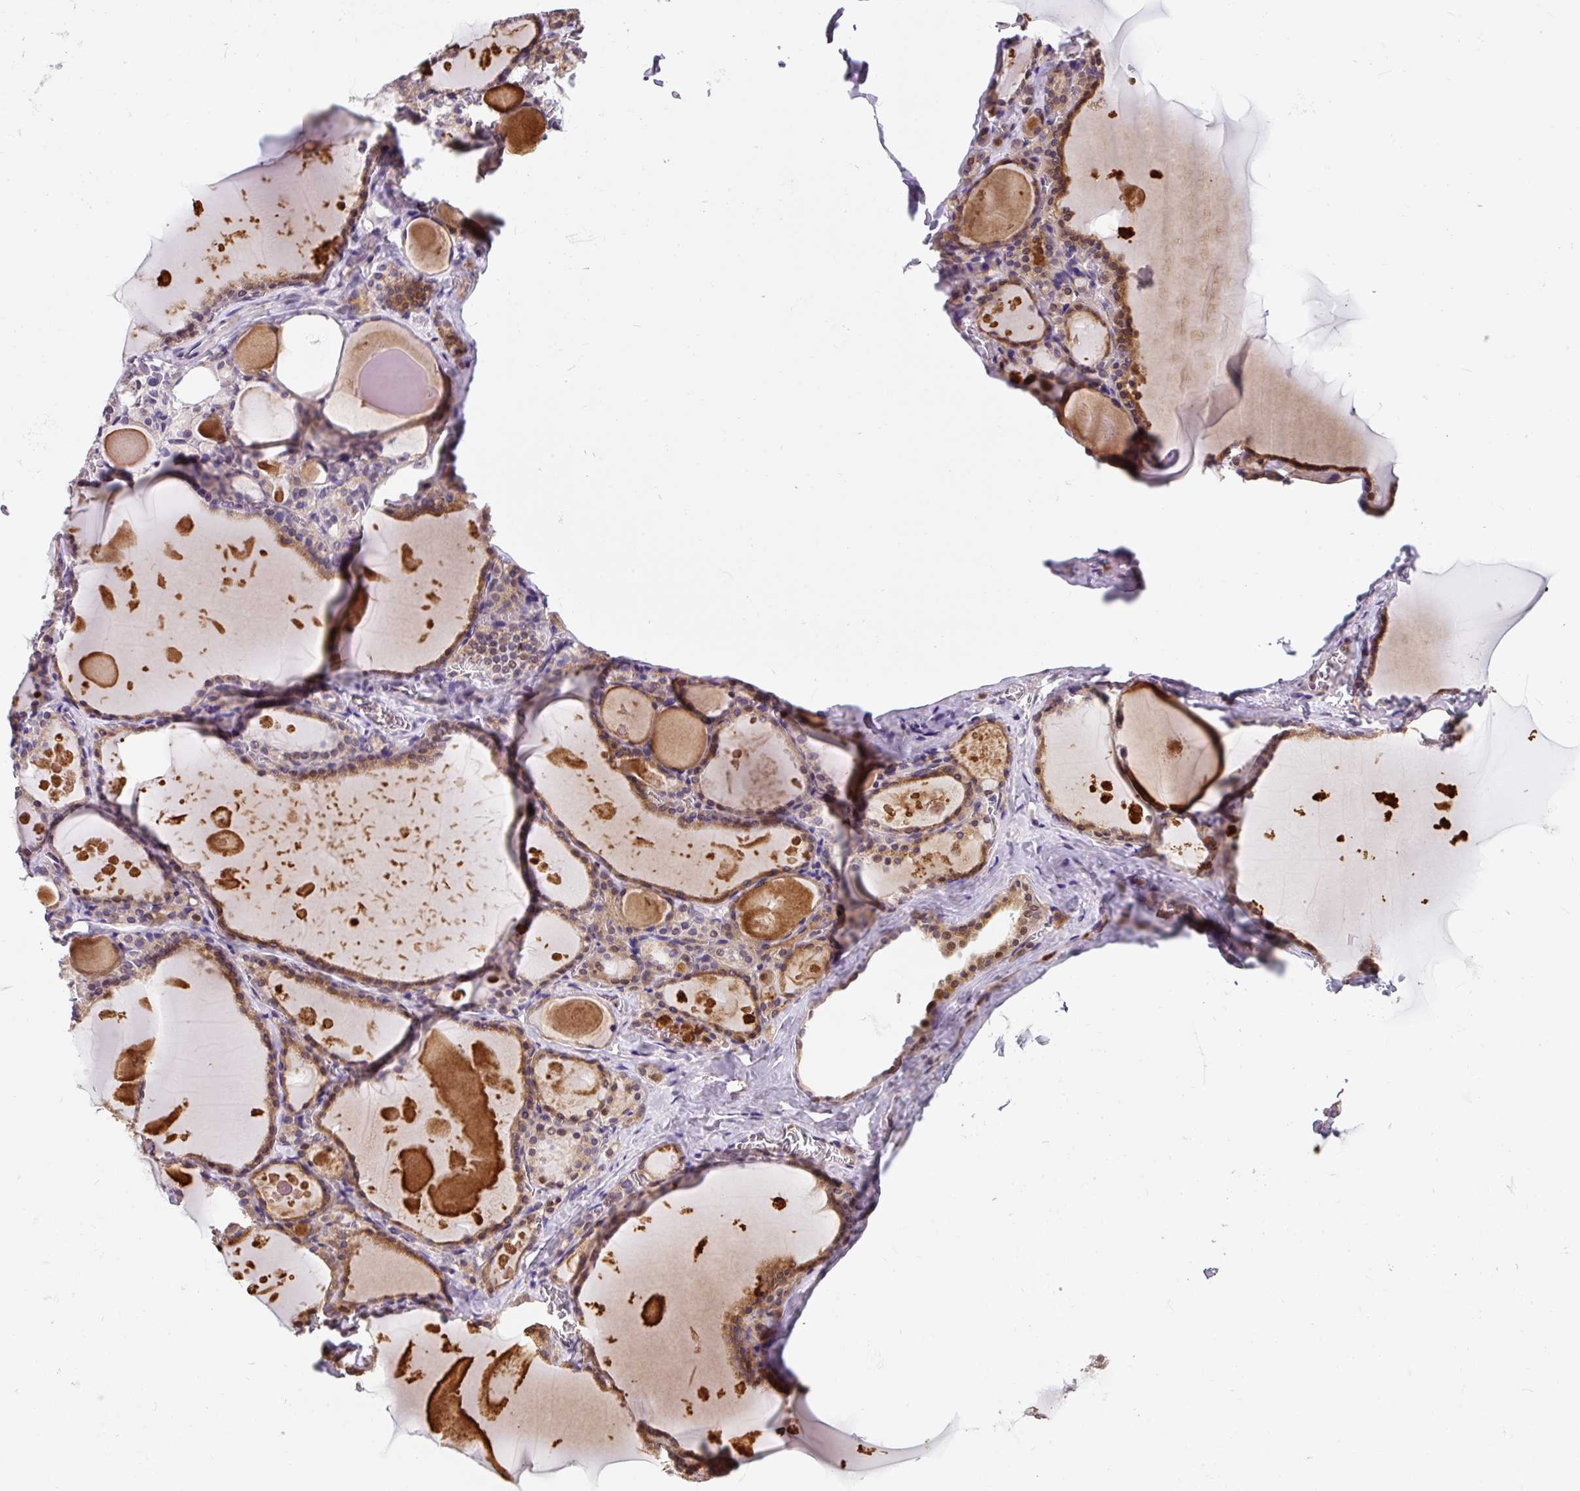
{"staining": {"intensity": "moderate", "quantity": "25%-75%", "location": "cytoplasmic/membranous,nuclear"}, "tissue": "thyroid gland", "cell_type": "Glandular cells", "image_type": "normal", "snomed": [{"axis": "morphology", "description": "Normal tissue, NOS"}, {"axis": "topography", "description": "Thyroid gland"}], "caption": "Immunohistochemistry (IHC) (DAB) staining of normal human thyroid gland displays moderate cytoplasmic/membranous,nuclear protein staining in about 25%-75% of glandular cells.", "gene": "PUS7L", "patient": {"sex": "male", "age": 56}}